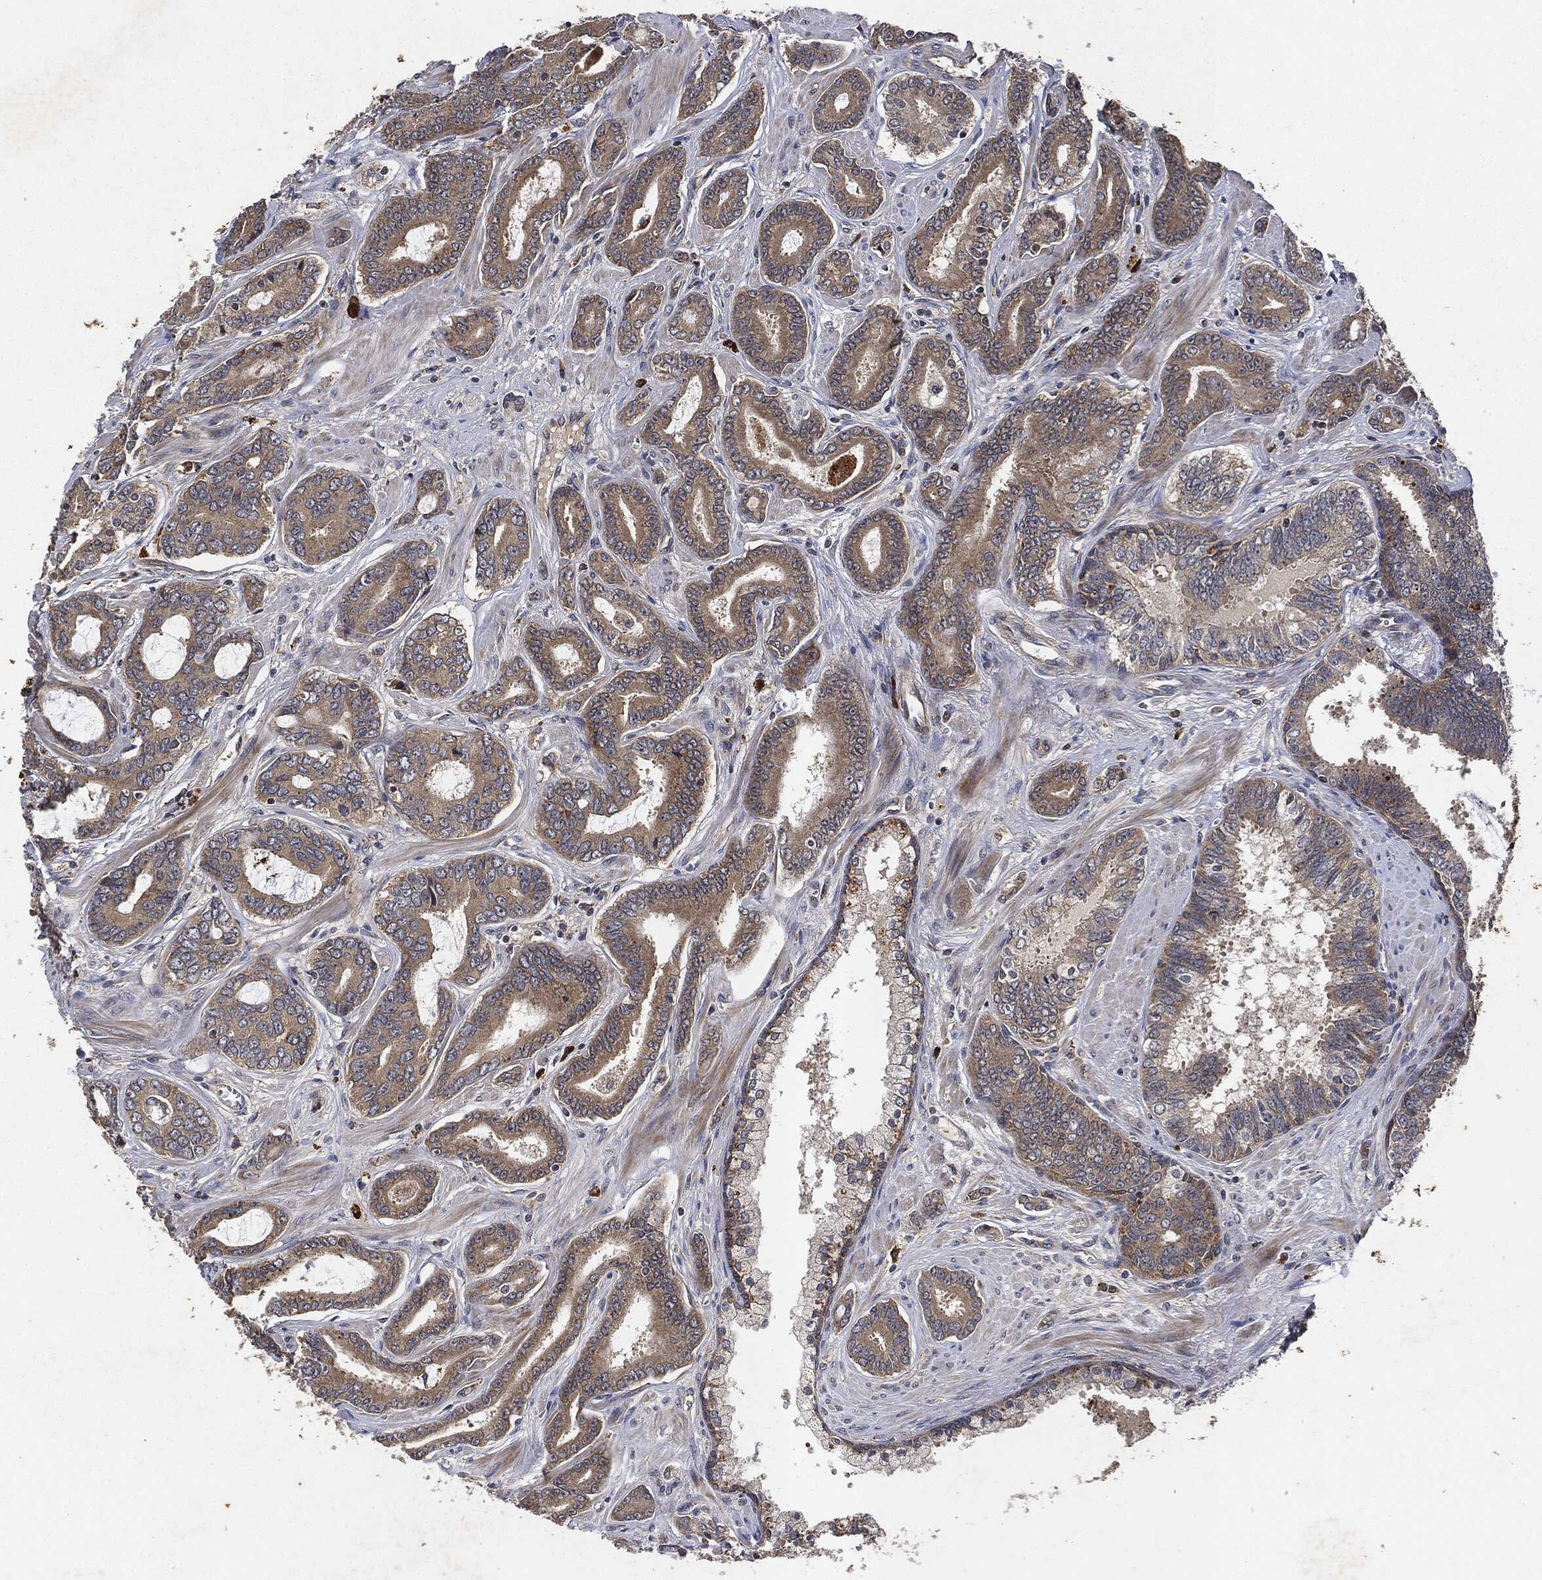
{"staining": {"intensity": "weak", "quantity": ">75%", "location": "cytoplasmic/membranous"}, "tissue": "prostate cancer", "cell_type": "Tumor cells", "image_type": "cancer", "snomed": [{"axis": "morphology", "description": "Adenocarcinoma, NOS"}, {"axis": "topography", "description": "Prostate"}], "caption": "A low amount of weak cytoplasmic/membranous expression is seen in about >75% of tumor cells in prostate cancer tissue.", "gene": "MLST8", "patient": {"sex": "male", "age": 55}}